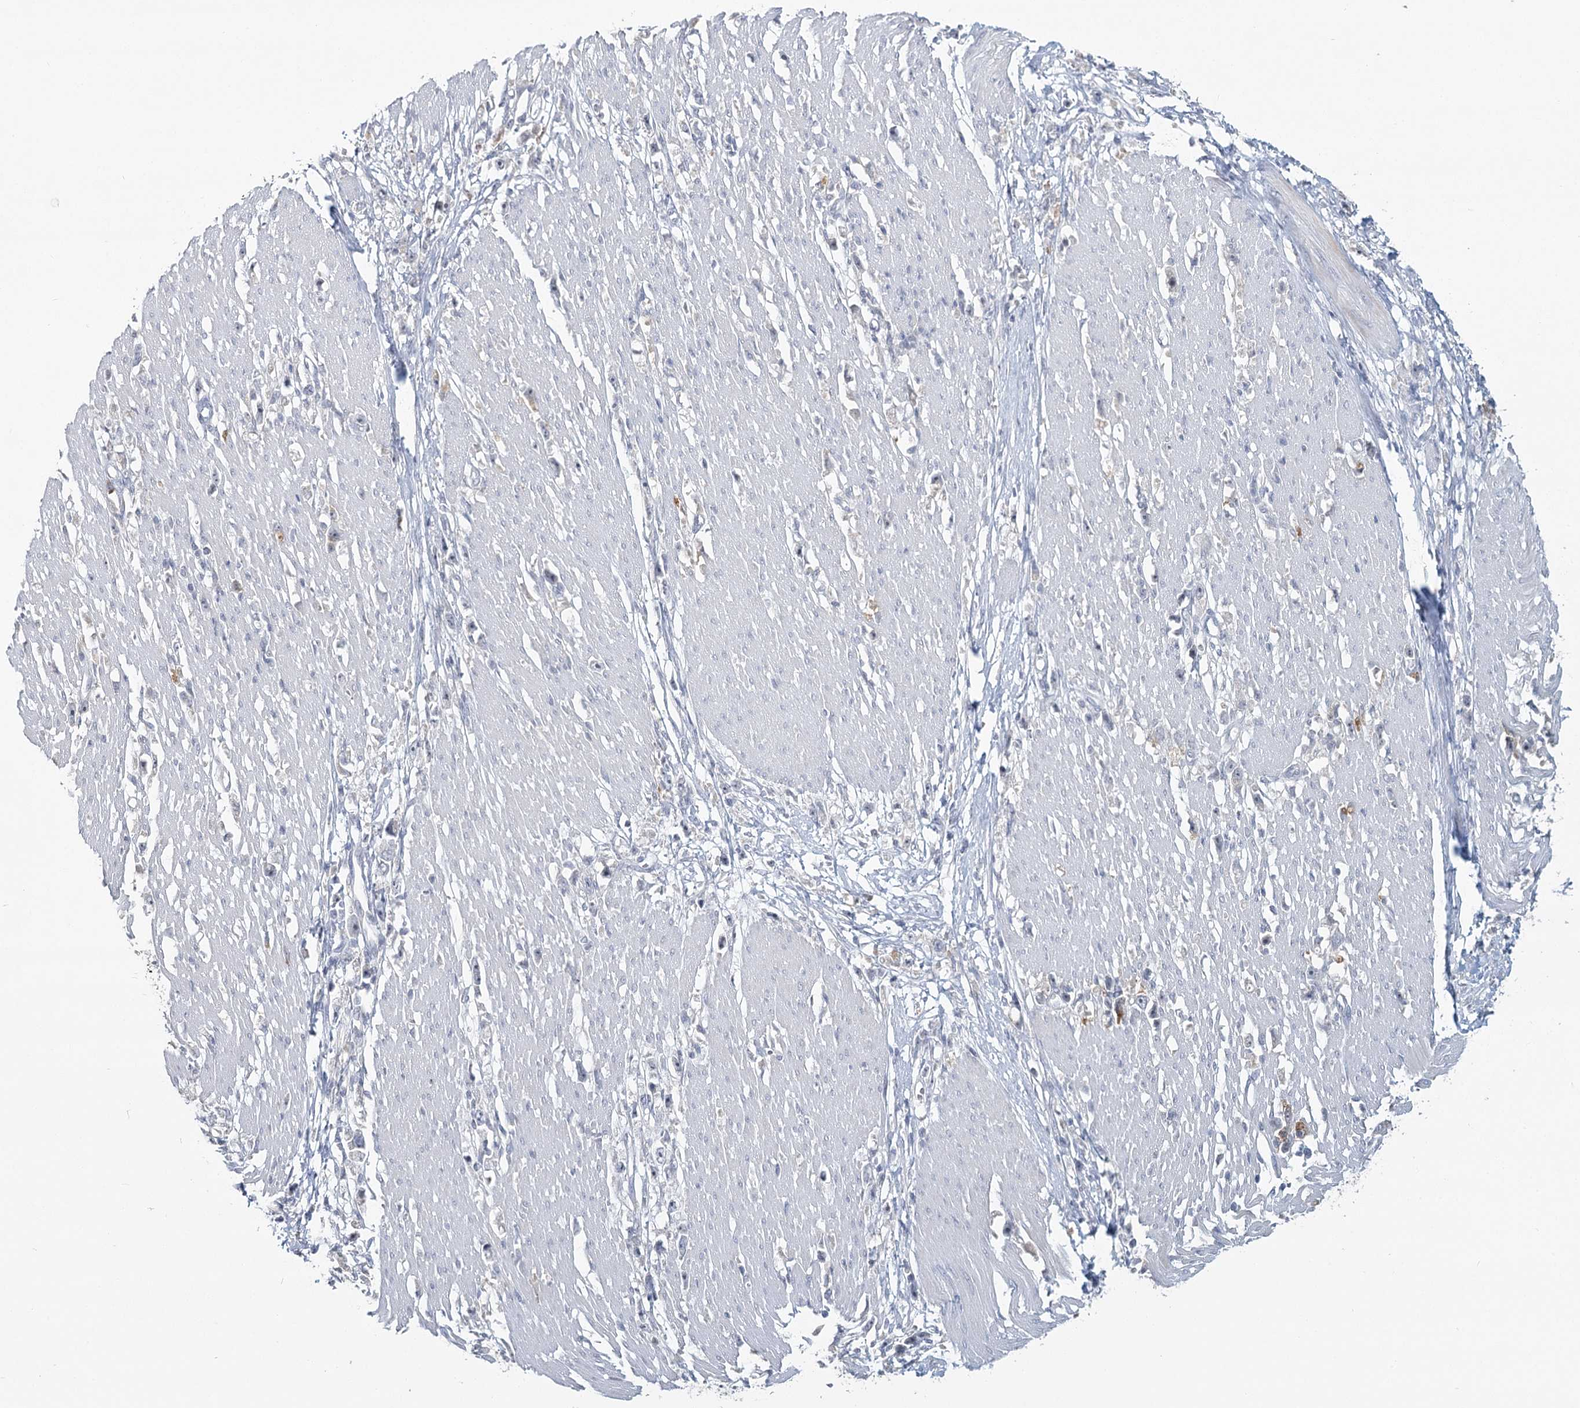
{"staining": {"intensity": "negative", "quantity": "none", "location": "none"}, "tissue": "stomach cancer", "cell_type": "Tumor cells", "image_type": "cancer", "snomed": [{"axis": "morphology", "description": "Adenocarcinoma, NOS"}, {"axis": "topography", "description": "Stomach"}], "caption": "Tumor cells show no significant protein staining in adenocarcinoma (stomach).", "gene": "SLC9A3", "patient": {"sex": "female", "age": 59}}